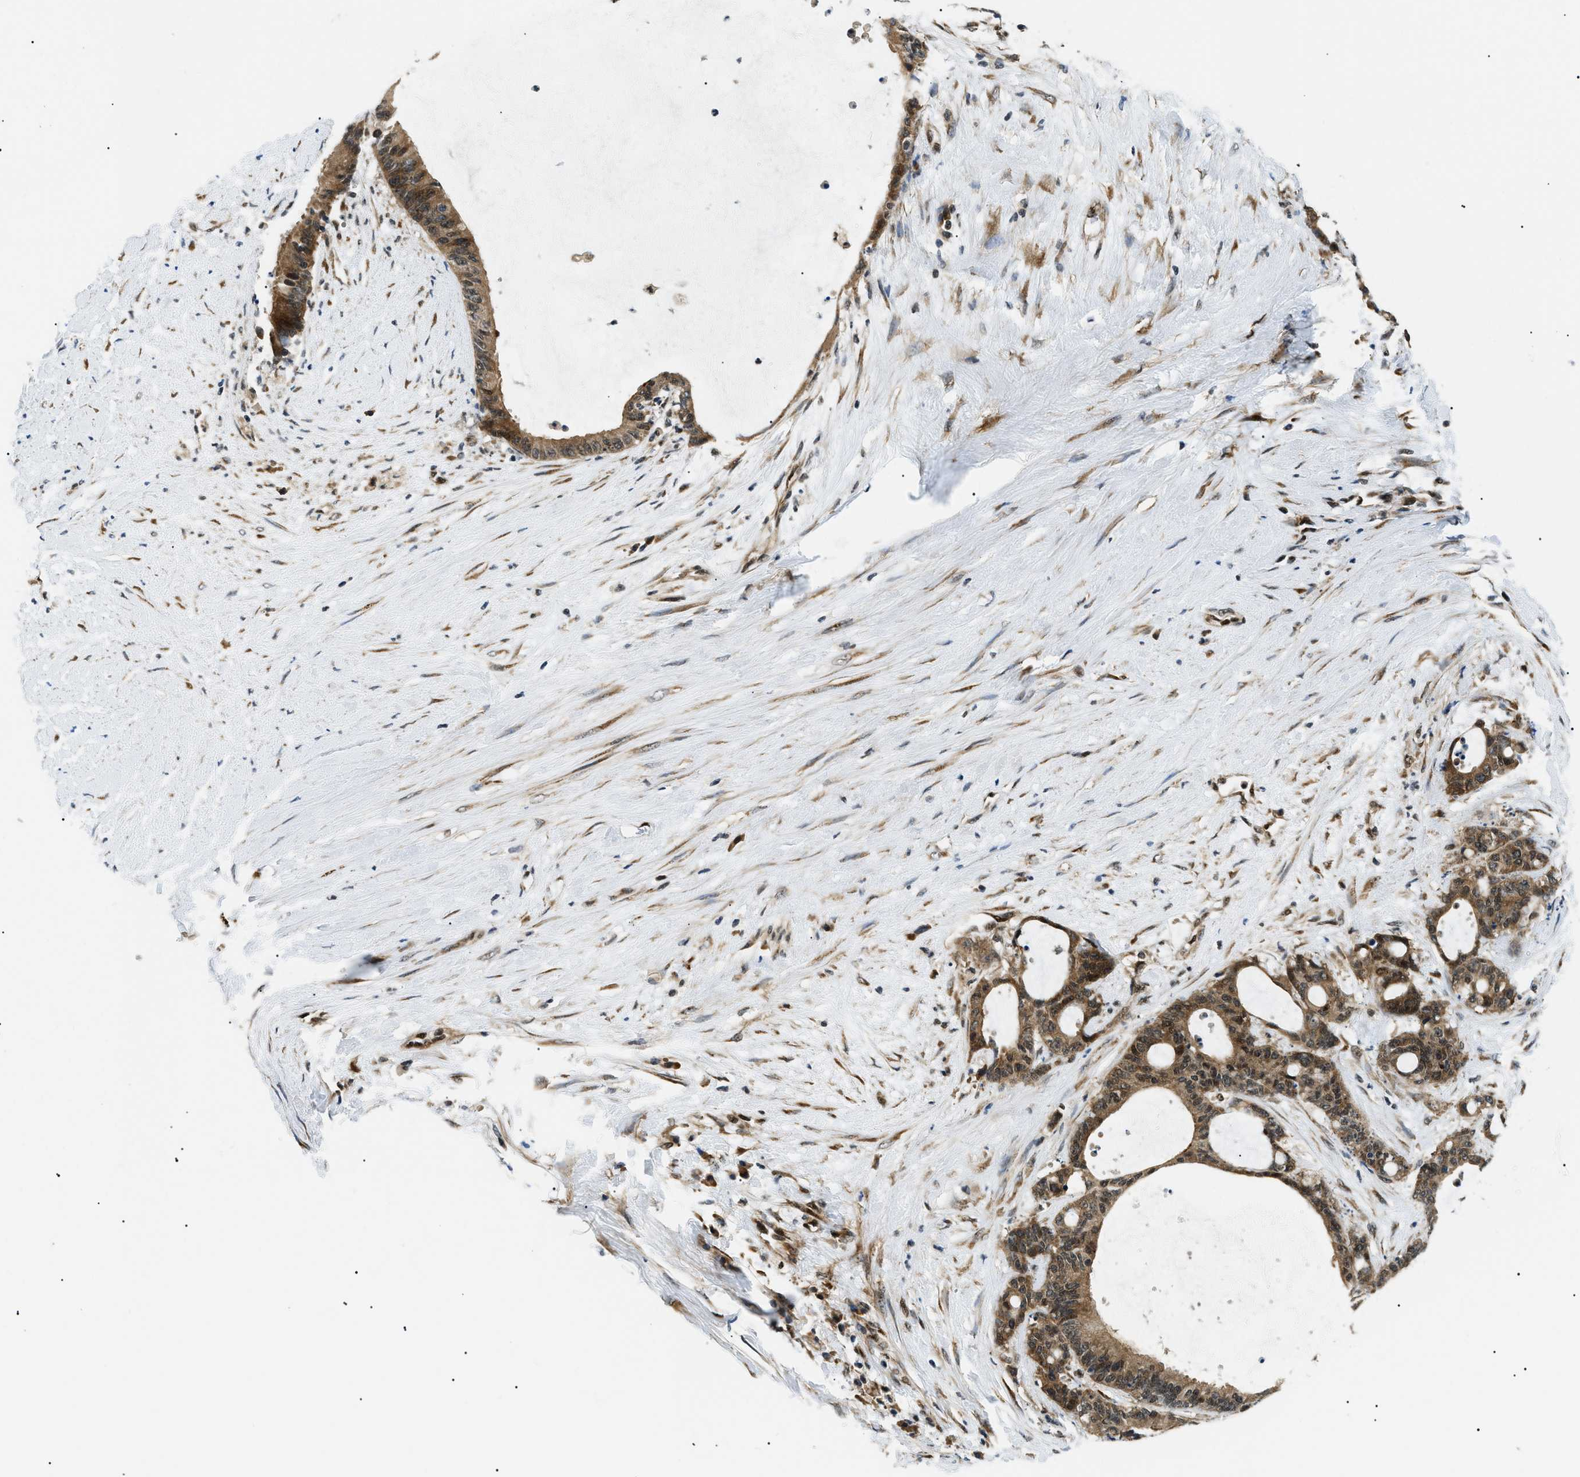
{"staining": {"intensity": "moderate", "quantity": ">75%", "location": "cytoplasmic/membranous,nuclear"}, "tissue": "liver cancer", "cell_type": "Tumor cells", "image_type": "cancer", "snomed": [{"axis": "morphology", "description": "Cholangiocarcinoma"}, {"axis": "topography", "description": "Liver"}], "caption": "The histopathology image shows a brown stain indicating the presence of a protein in the cytoplasmic/membranous and nuclear of tumor cells in liver cancer.", "gene": "CWC25", "patient": {"sex": "female", "age": 73}}